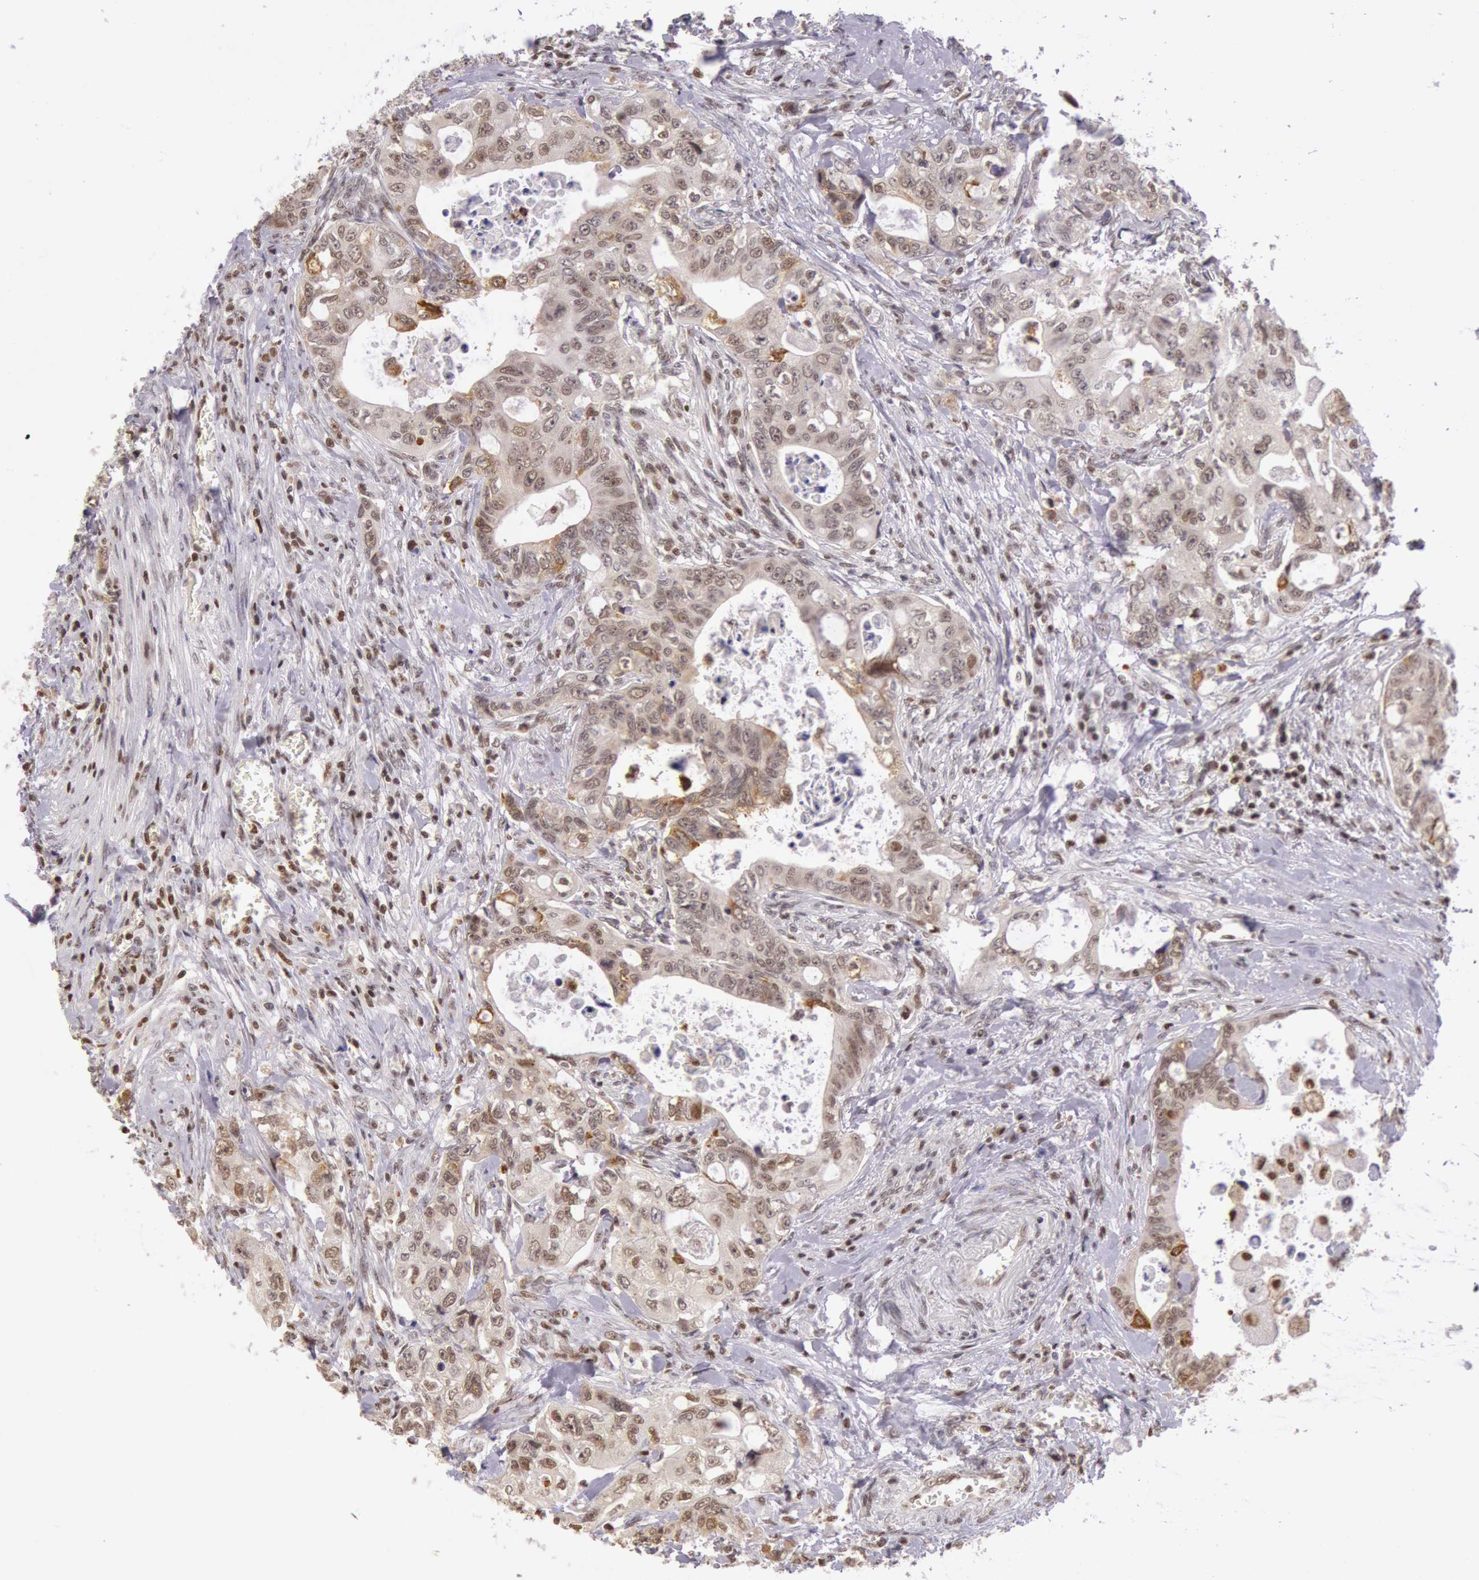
{"staining": {"intensity": "moderate", "quantity": "25%-75%", "location": "nuclear"}, "tissue": "colorectal cancer", "cell_type": "Tumor cells", "image_type": "cancer", "snomed": [{"axis": "morphology", "description": "Adenocarcinoma, NOS"}, {"axis": "topography", "description": "Rectum"}], "caption": "Immunohistochemistry histopathology image of neoplastic tissue: adenocarcinoma (colorectal) stained using immunohistochemistry reveals medium levels of moderate protein expression localized specifically in the nuclear of tumor cells, appearing as a nuclear brown color.", "gene": "ESS2", "patient": {"sex": "female", "age": 57}}